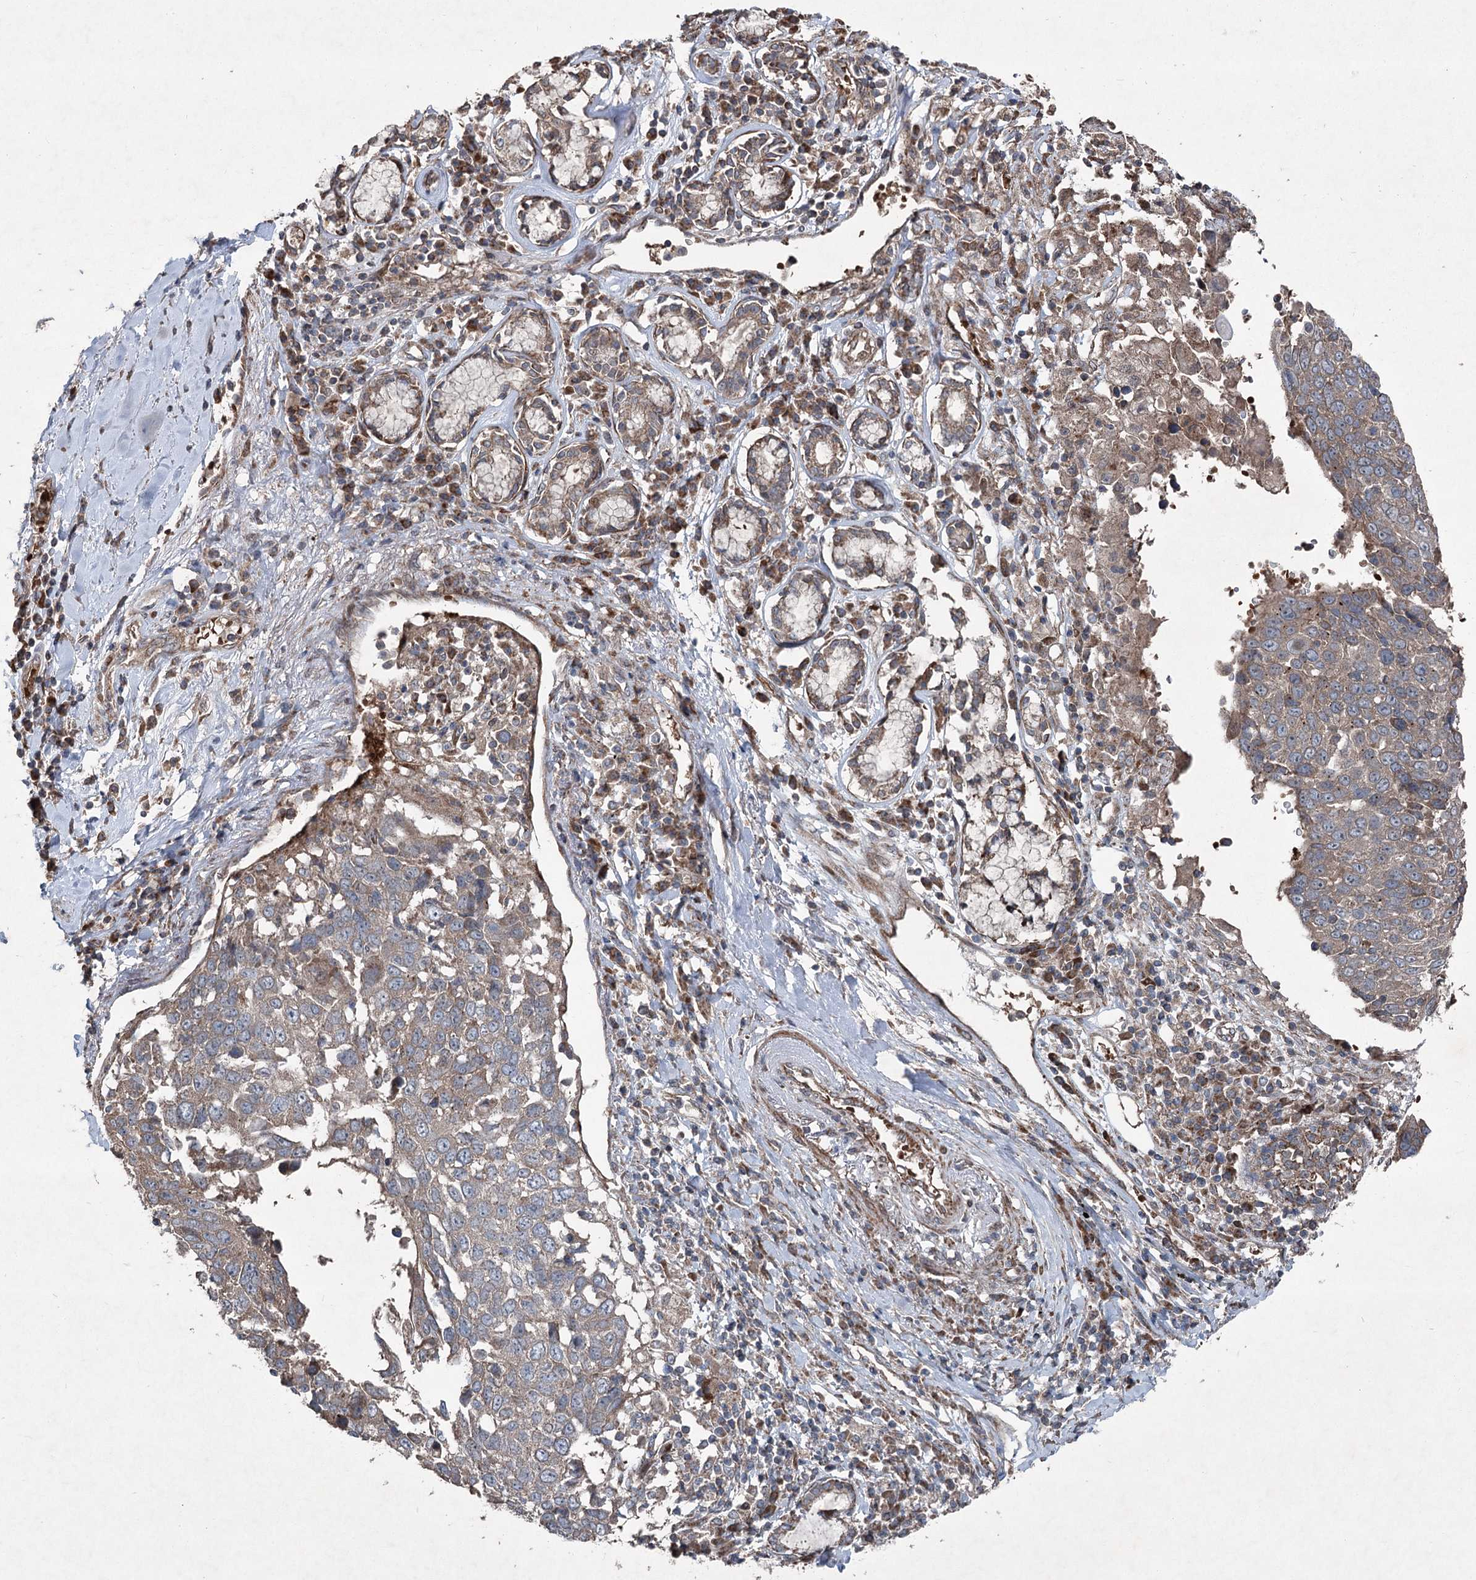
{"staining": {"intensity": "weak", "quantity": ">75%", "location": "cytoplasmic/membranous"}, "tissue": "lung cancer", "cell_type": "Tumor cells", "image_type": "cancer", "snomed": [{"axis": "morphology", "description": "Squamous cell carcinoma, NOS"}, {"axis": "topography", "description": "Lung"}], "caption": "Immunohistochemistry (IHC) micrograph of human lung squamous cell carcinoma stained for a protein (brown), which exhibits low levels of weak cytoplasmic/membranous expression in approximately >75% of tumor cells.", "gene": "SERINC5", "patient": {"sex": "male", "age": 66}}